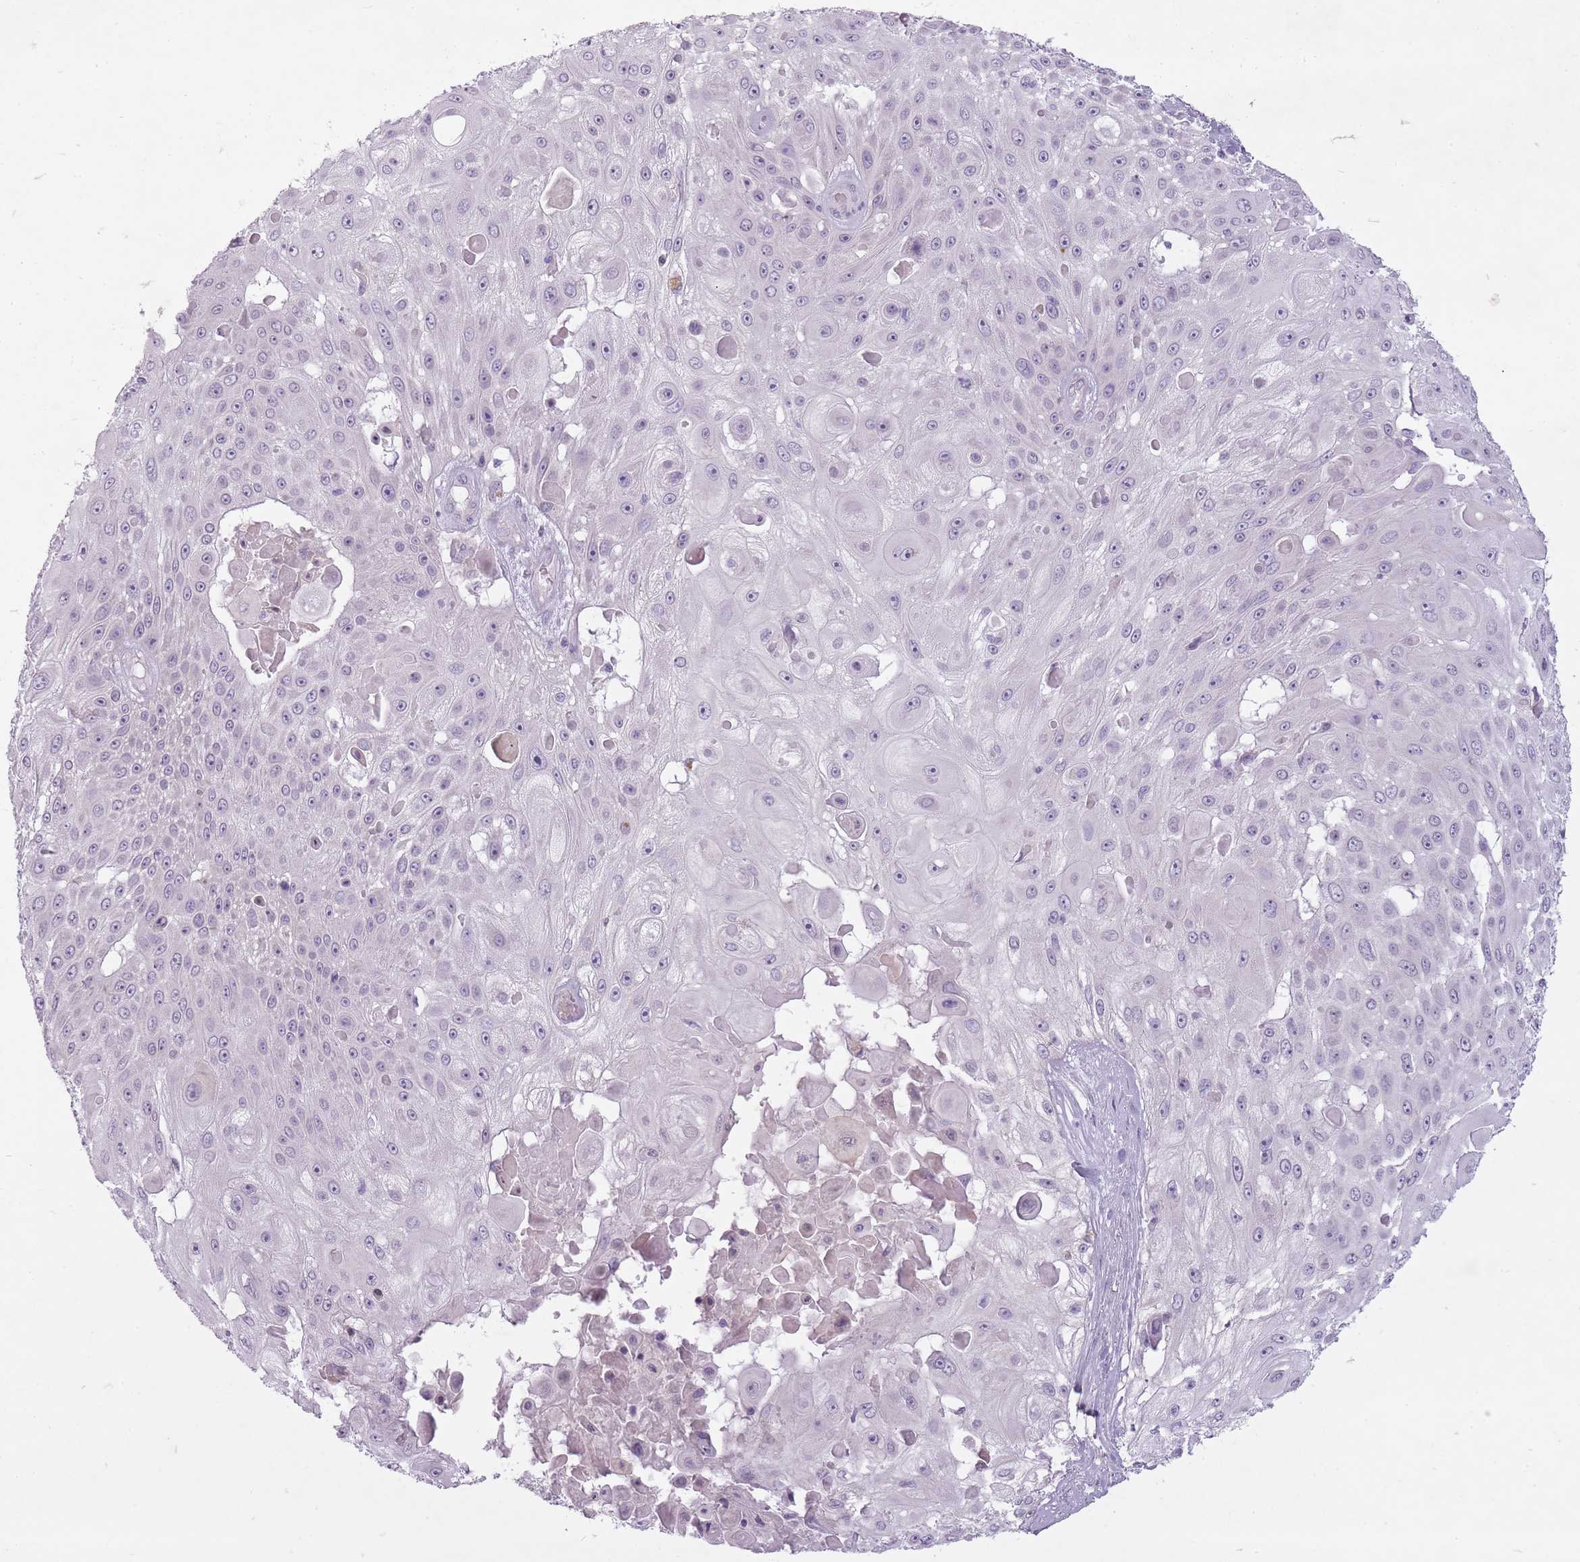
{"staining": {"intensity": "negative", "quantity": "none", "location": "none"}, "tissue": "skin cancer", "cell_type": "Tumor cells", "image_type": "cancer", "snomed": [{"axis": "morphology", "description": "Squamous cell carcinoma, NOS"}, {"axis": "topography", "description": "Skin"}], "caption": "A micrograph of skin cancer (squamous cell carcinoma) stained for a protein reveals no brown staining in tumor cells.", "gene": "FAM43B", "patient": {"sex": "female", "age": 86}}